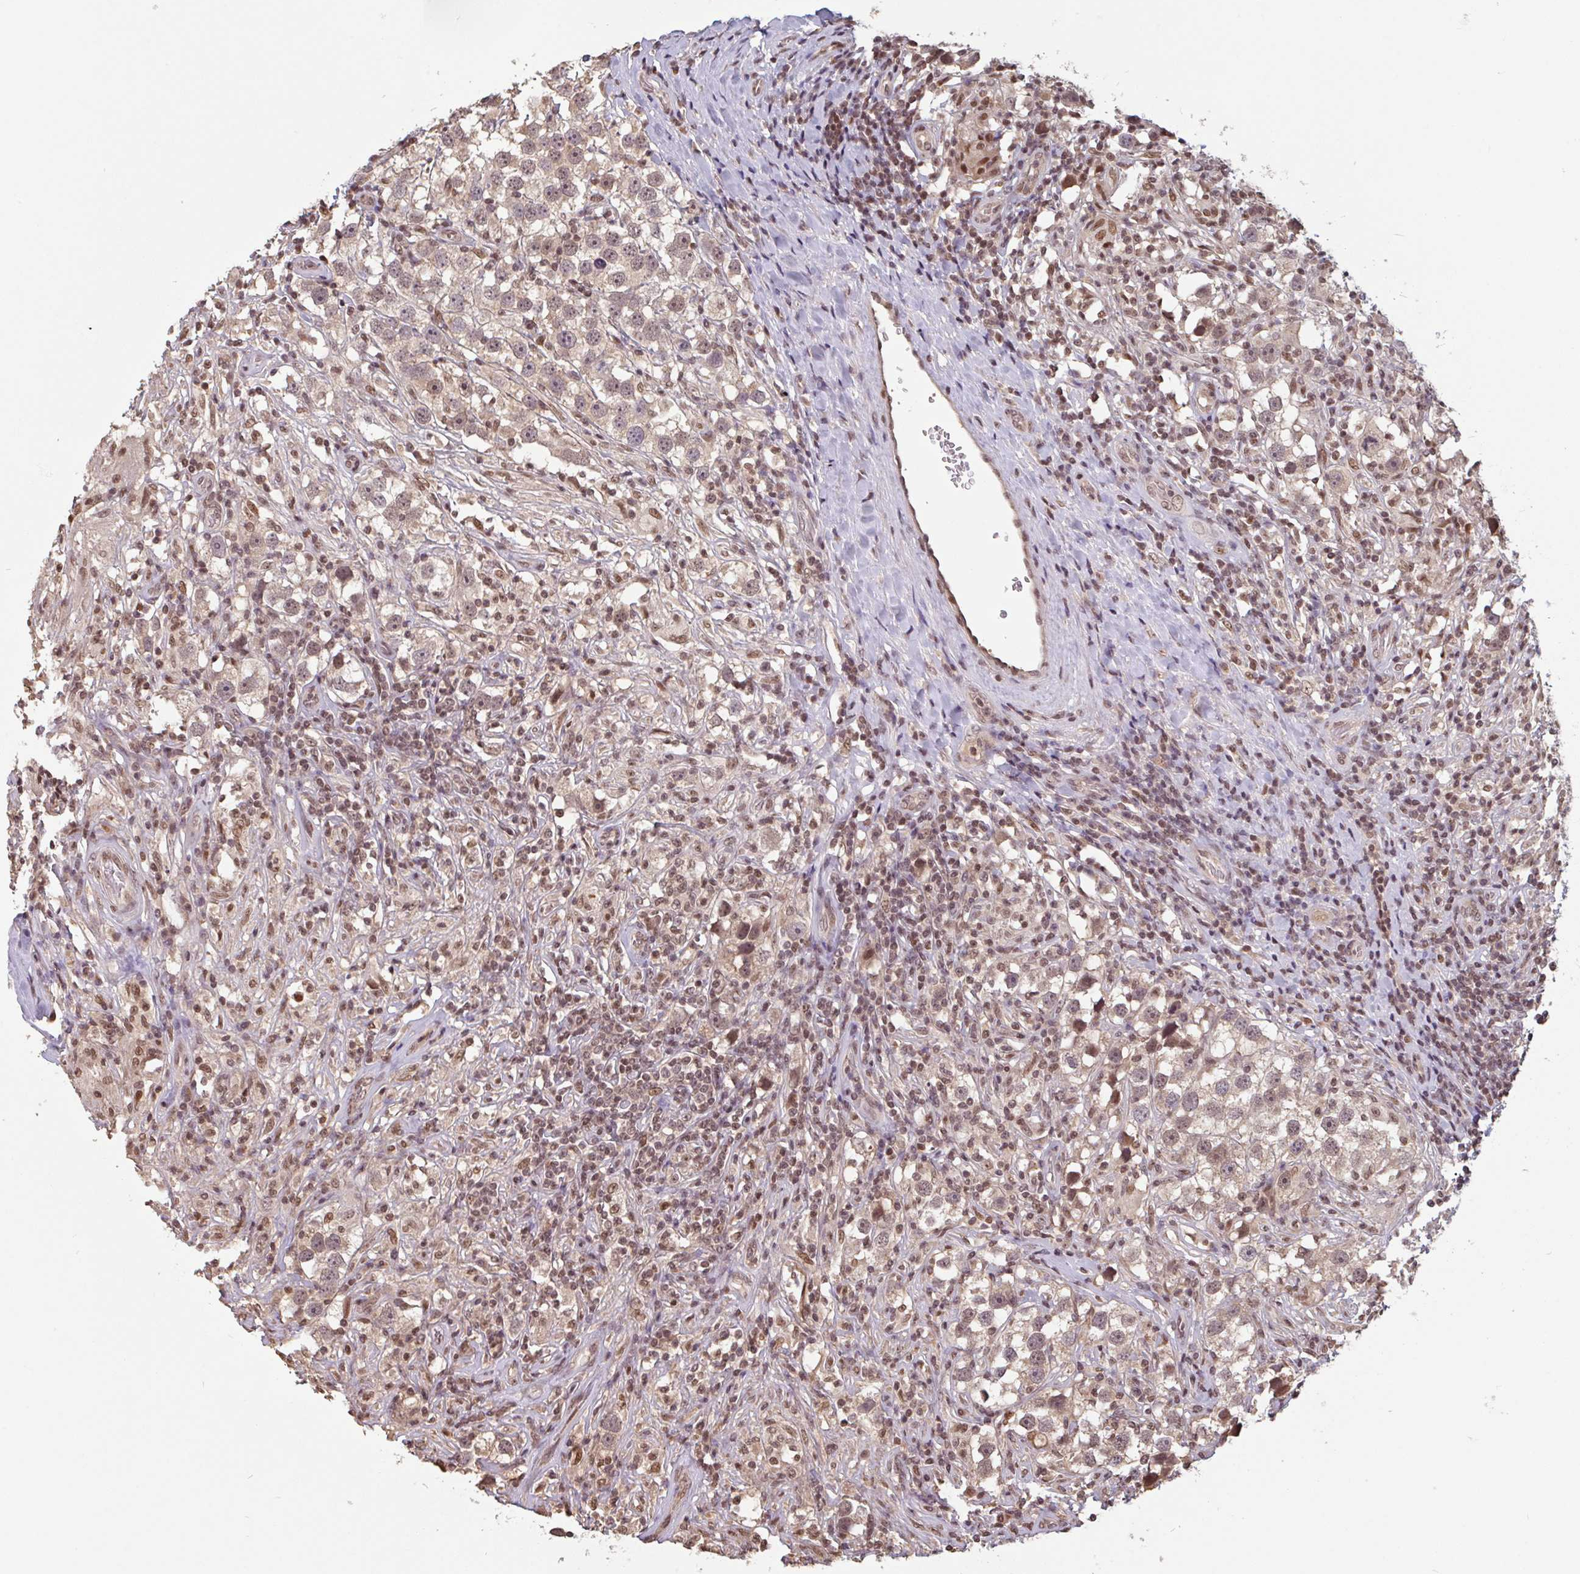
{"staining": {"intensity": "weak", "quantity": ">75%", "location": "cytoplasmic/membranous,nuclear"}, "tissue": "testis cancer", "cell_type": "Tumor cells", "image_type": "cancer", "snomed": [{"axis": "morphology", "description": "Seminoma, NOS"}, {"axis": "topography", "description": "Testis"}], "caption": "An immunohistochemistry micrograph of tumor tissue is shown. Protein staining in brown highlights weak cytoplasmic/membranous and nuclear positivity in testis cancer (seminoma) within tumor cells.", "gene": "DR1", "patient": {"sex": "male", "age": 49}}